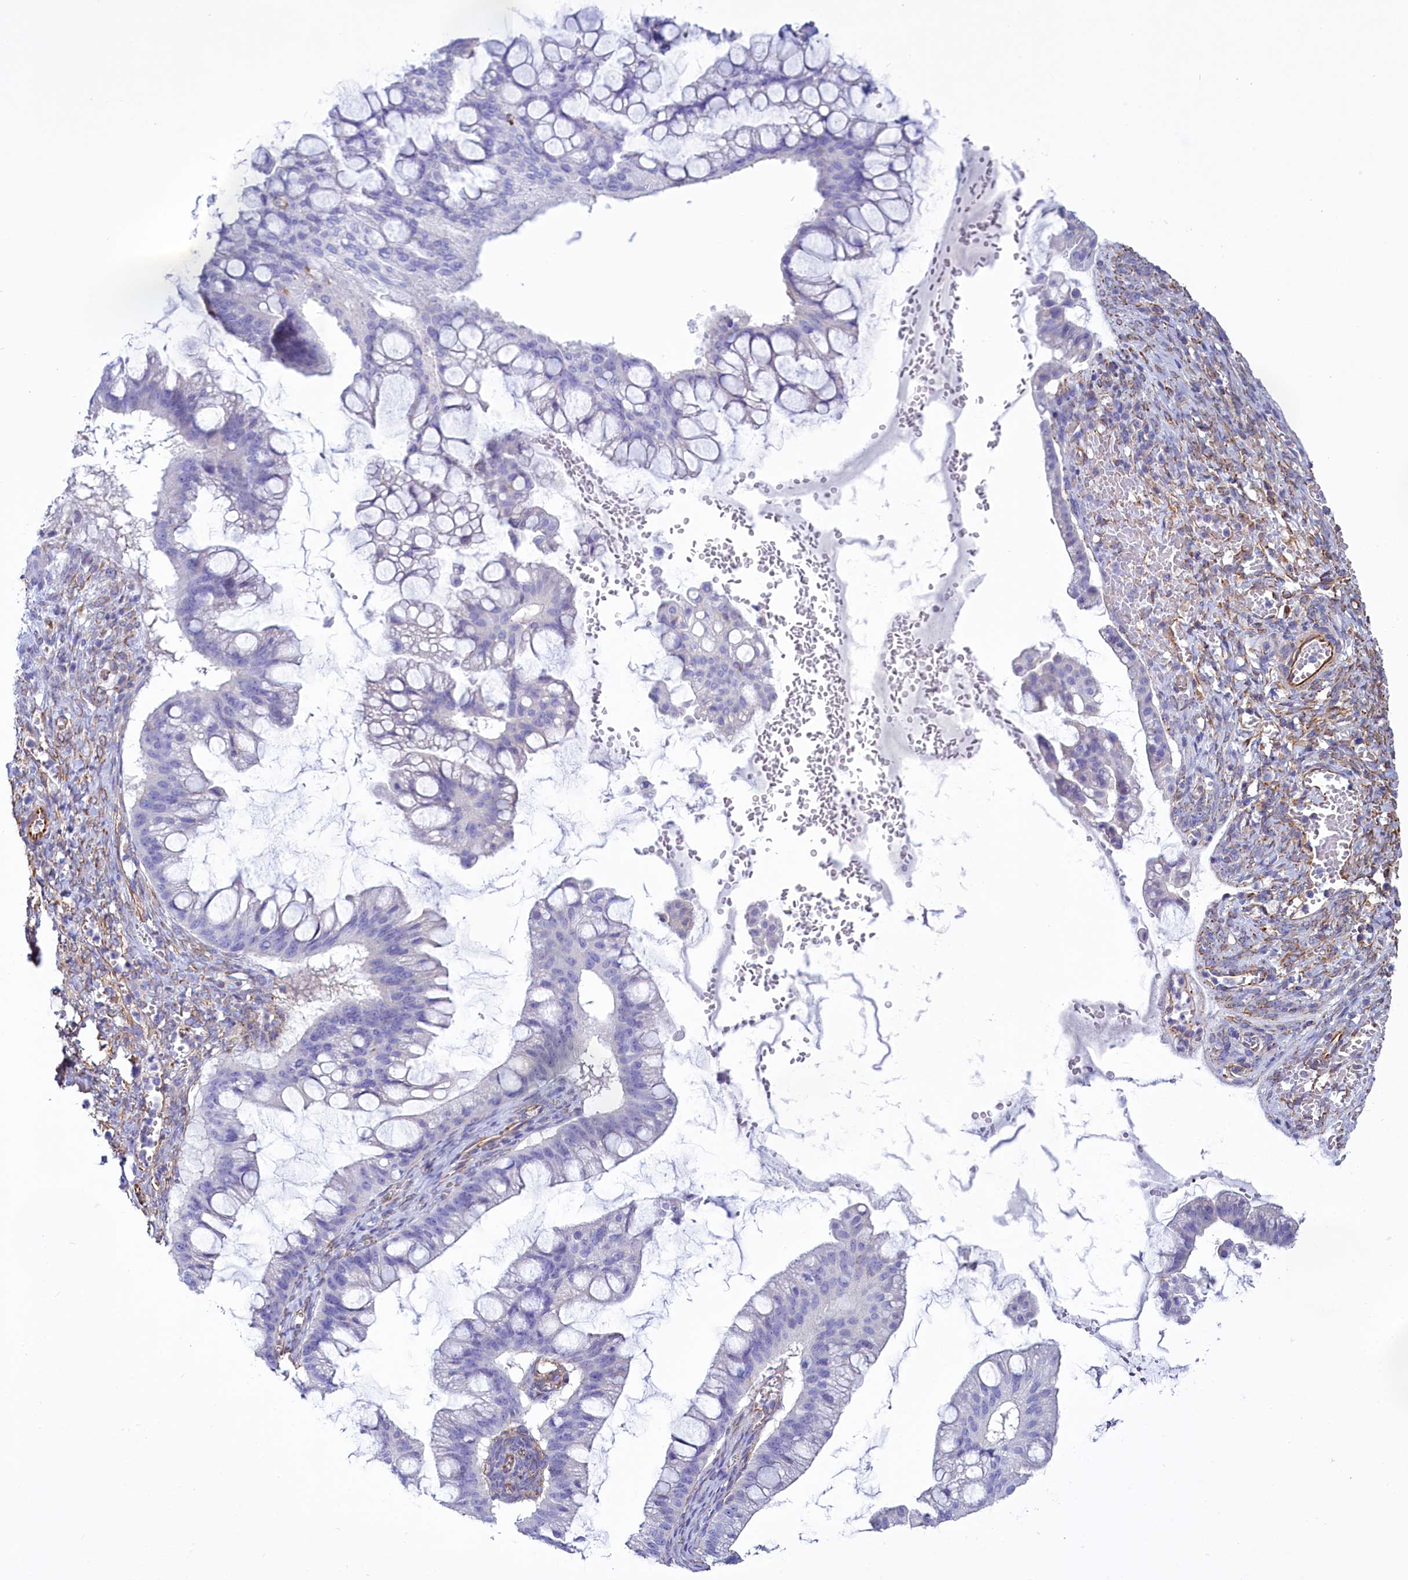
{"staining": {"intensity": "negative", "quantity": "none", "location": "none"}, "tissue": "ovarian cancer", "cell_type": "Tumor cells", "image_type": "cancer", "snomed": [{"axis": "morphology", "description": "Cystadenocarcinoma, mucinous, NOS"}, {"axis": "topography", "description": "Ovary"}], "caption": "IHC photomicrograph of ovarian cancer (mucinous cystadenocarcinoma) stained for a protein (brown), which demonstrates no staining in tumor cells. (DAB (3,3'-diaminobenzidine) IHC visualized using brightfield microscopy, high magnification).", "gene": "CD99", "patient": {"sex": "female", "age": 73}}